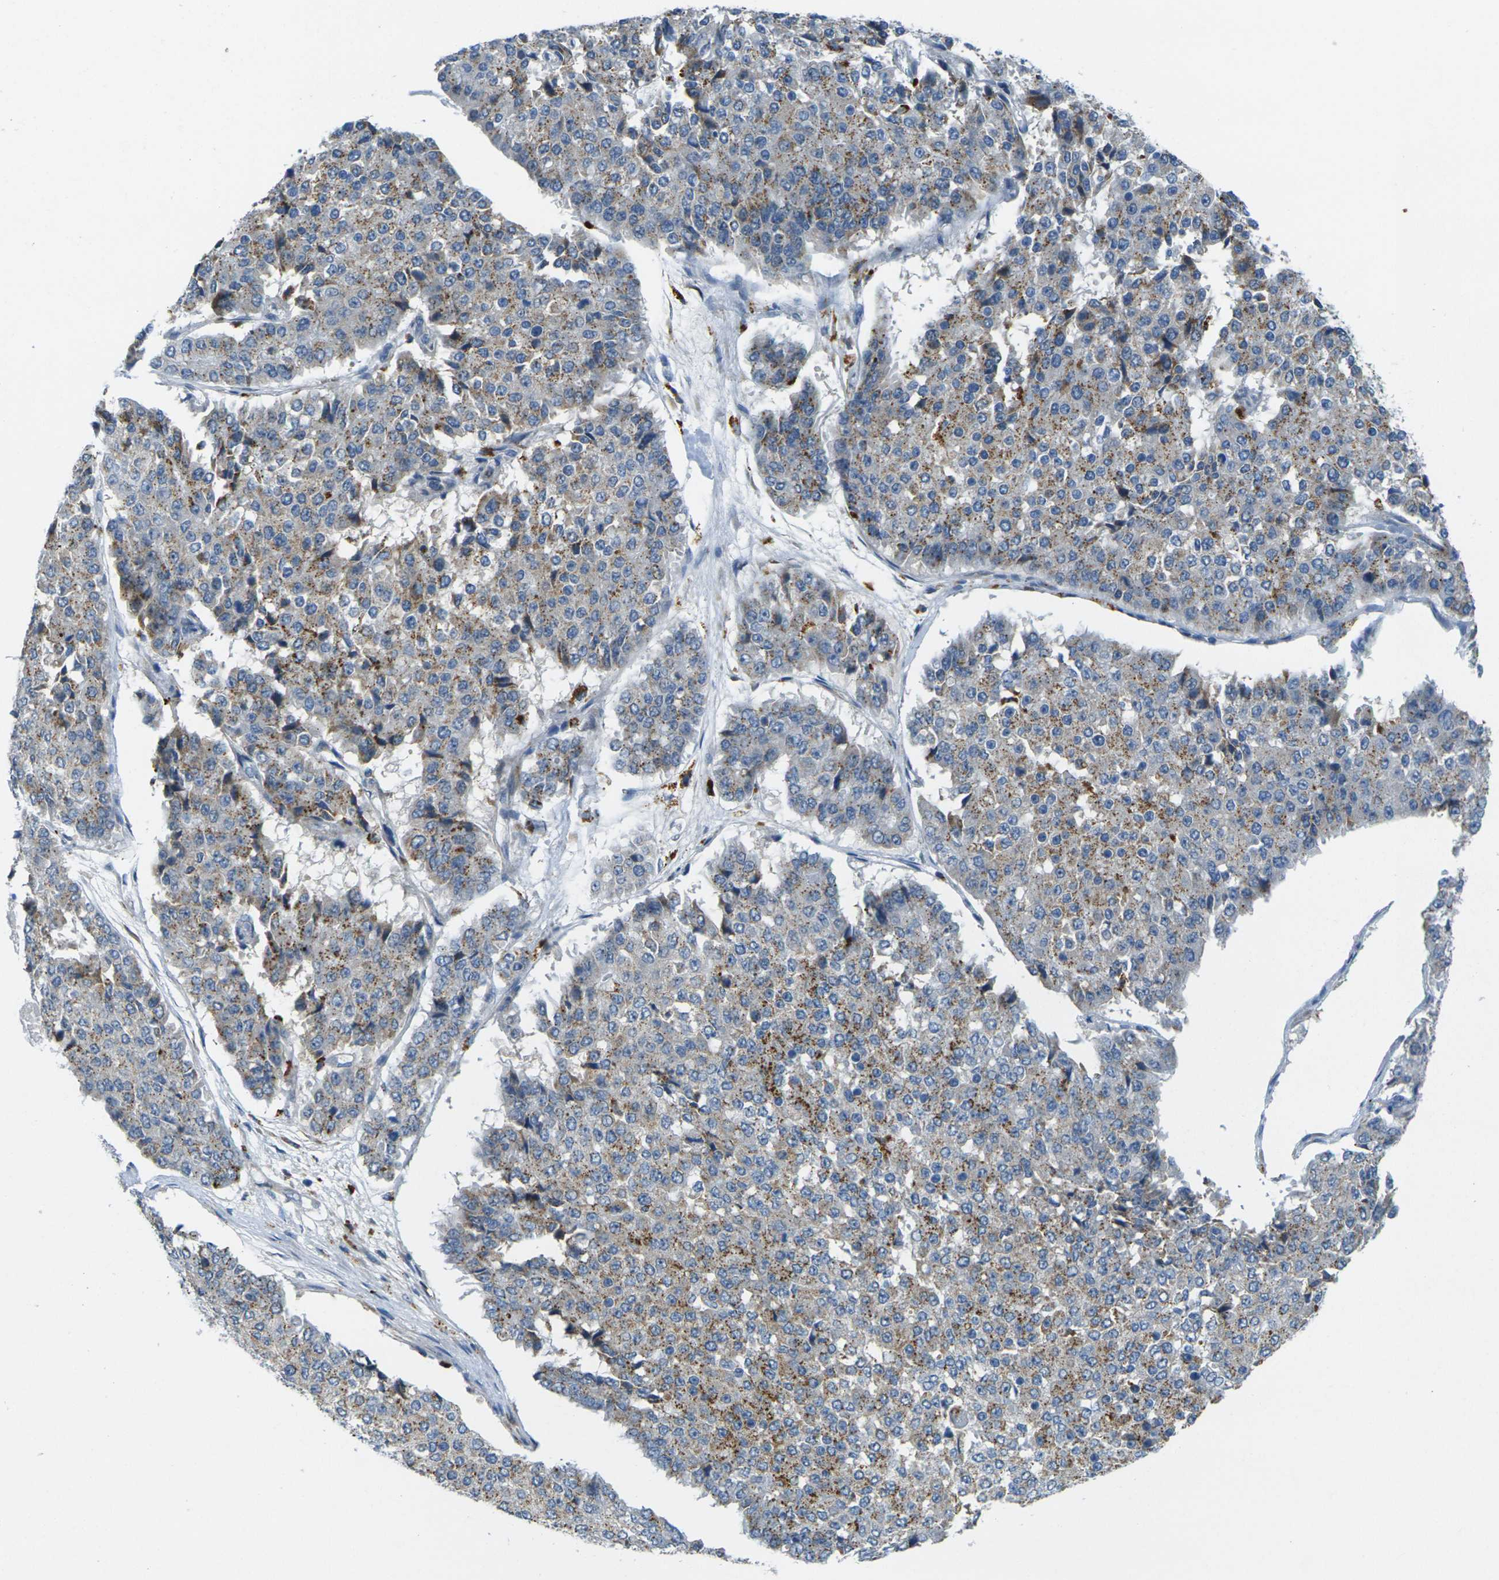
{"staining": {"intensity": "weak", "quantity": ">75%", "location": "cytoplasmic/membranous"}, "tissue": "pancreatic cancer", "cell_type": "Tumor cells", "image_type": "cancer", "snomed": [{"axis": "morphology", "description": "Adenocarcinoma, NOS"}, {"axis": "topography", "description": "Pancreas"}], "caption": "This photomicrograph displays pancreatic cancer stained with IHC to label a protein in brown. The cytoplasmic/membranous of tumor cells show weak positivity for the protein. Nuclei are counter-stained blue.", "gene": "CYP2C8", "patient": {"sex": "male", "age": 50}}